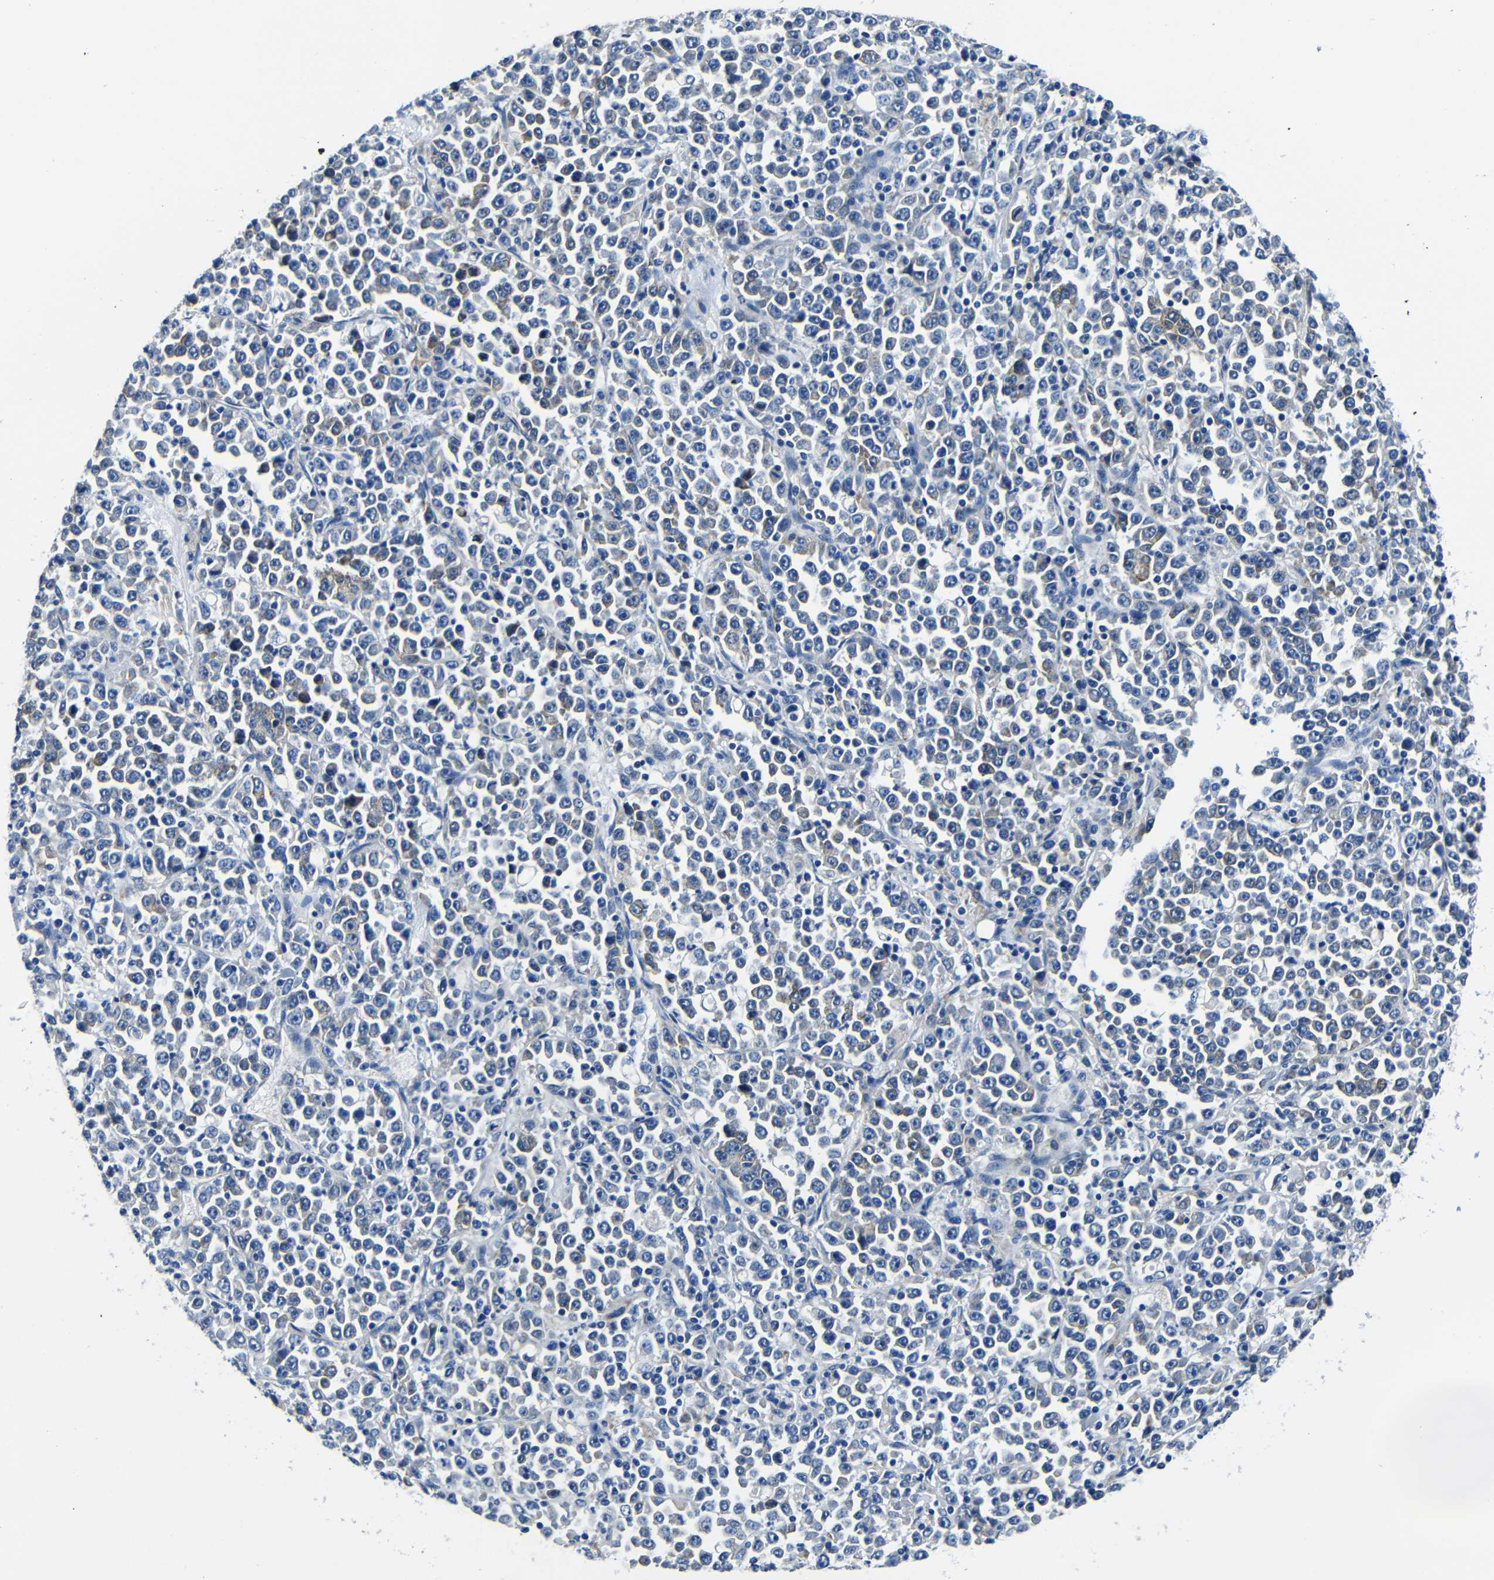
{"staining": {"intensity": "moderate", "quantity": "<25%", "location": "cytoplasmic/membranous"}, "tissue": "stomach cancer", "cell_type": "Tumor cells", "image_type": "cancer", "snomed": [{"axis": "morphology", "description": "Normal tissue, NOS"}, {"axis": "morphology", "description": "Adenocarcinoma, NOS"}, {"axis": "topography", "description": "Stomach, upper"}, {"axis": "topography", "description": "Stomach"}], "caption": "Approximately <25% of tumor cells in adenocarcinoma (stomach) show moderate cytoplasmic/membranous protein staining as visualized by brown immunohistochemical staining.", "gene": "TNFAIP1", "patient": {"sex": "male", "age": 59}}